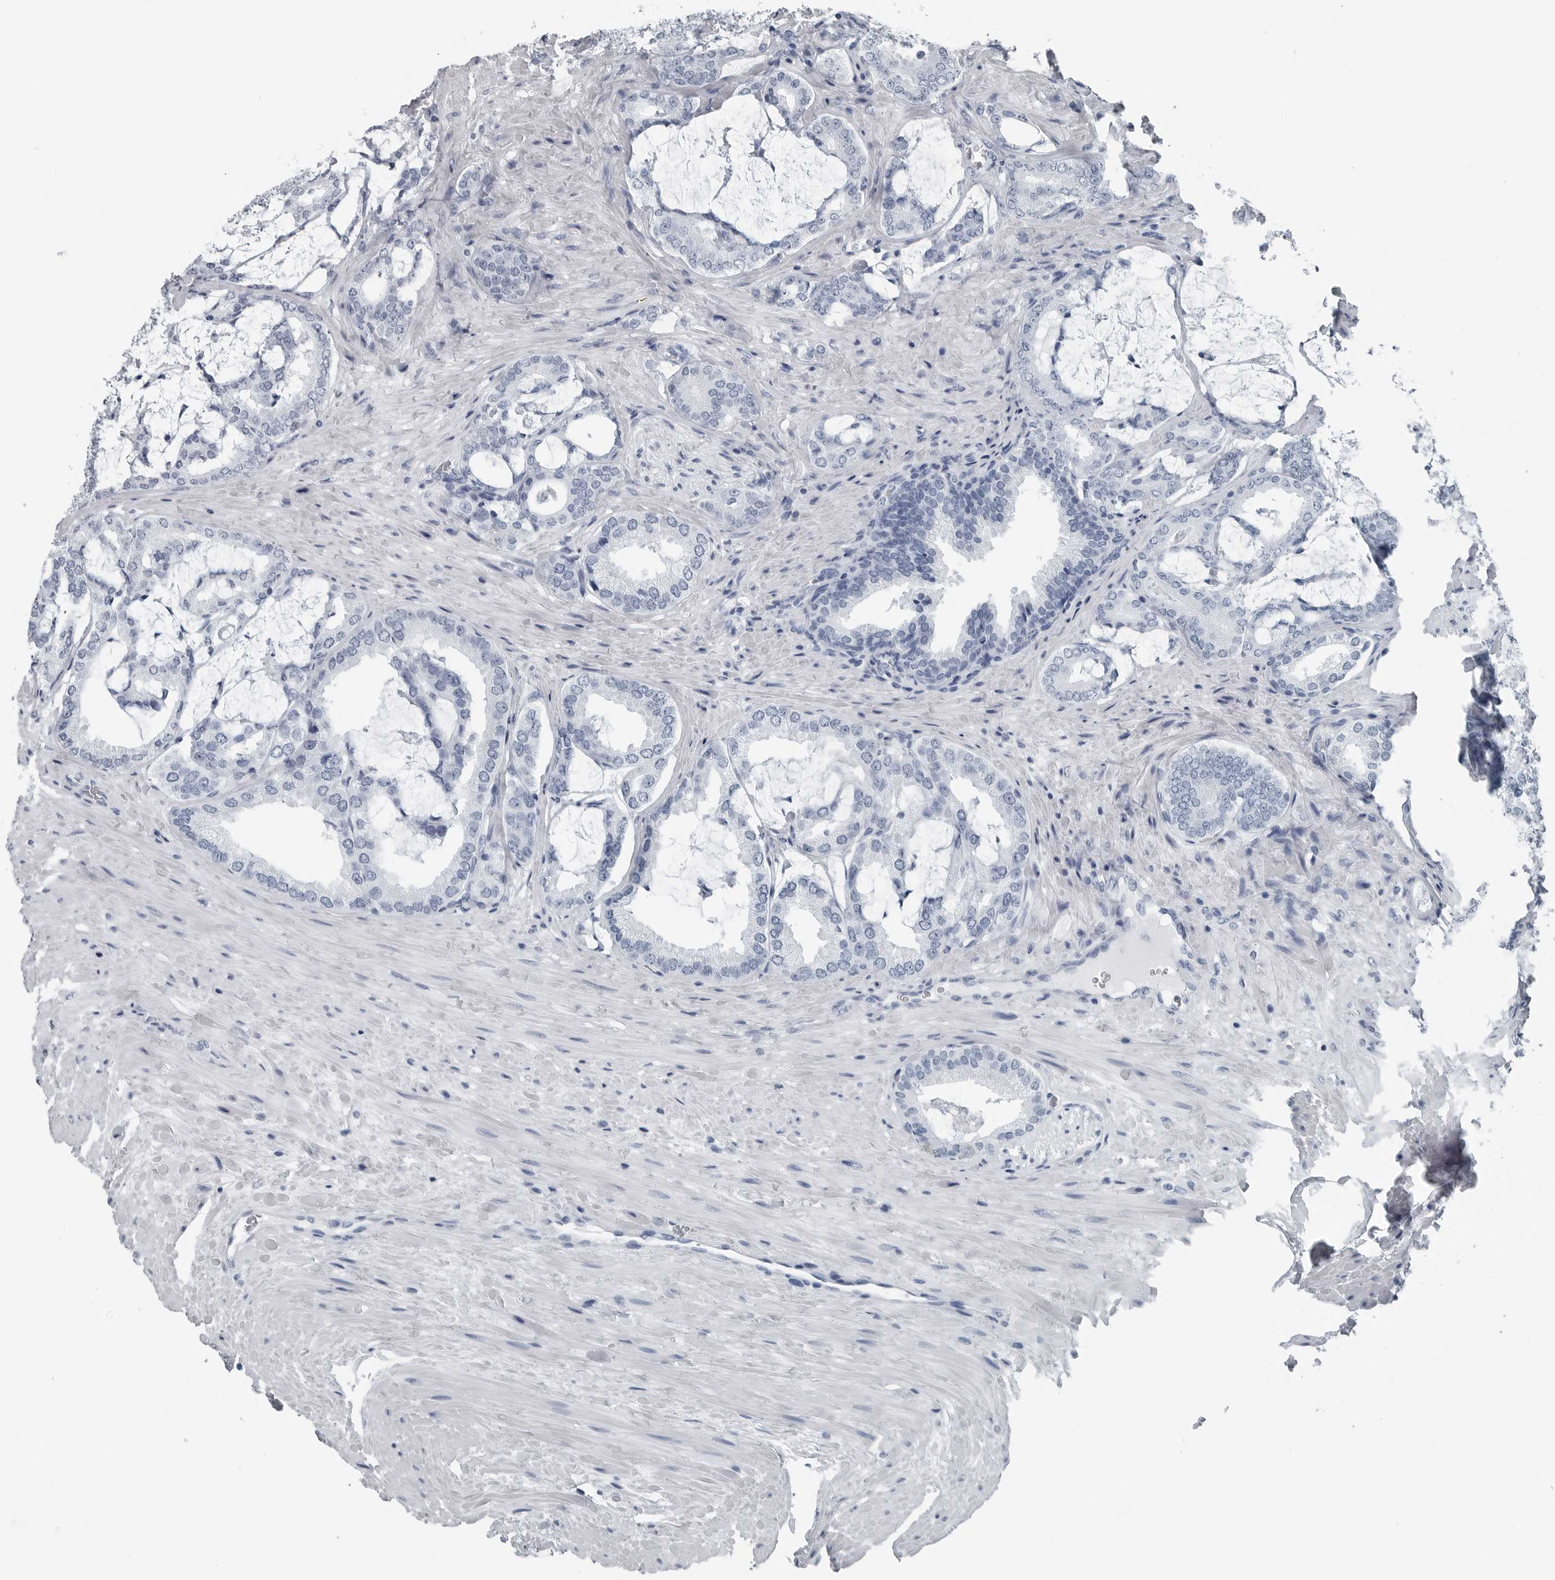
{"staining": {"intensity": "negative", "quantity": "none", "location": "none"}, "tissue": "prostate cancer", "cell_type": "Tumor cells", "image_type": "cancer", "snomed": [{"axis": "morphology", "description": "Adenocarcinoma, Low grade"}, {"axis": "topography", "description": "Prostate"}], "caption": "A micrograph of prostate cancer (adenocarcinoma (low-grade)) stained for a protein displays no brown staining in tumor cells.", "gene": "SPINK1", "patient": {"sex": "male", "age": 71}}